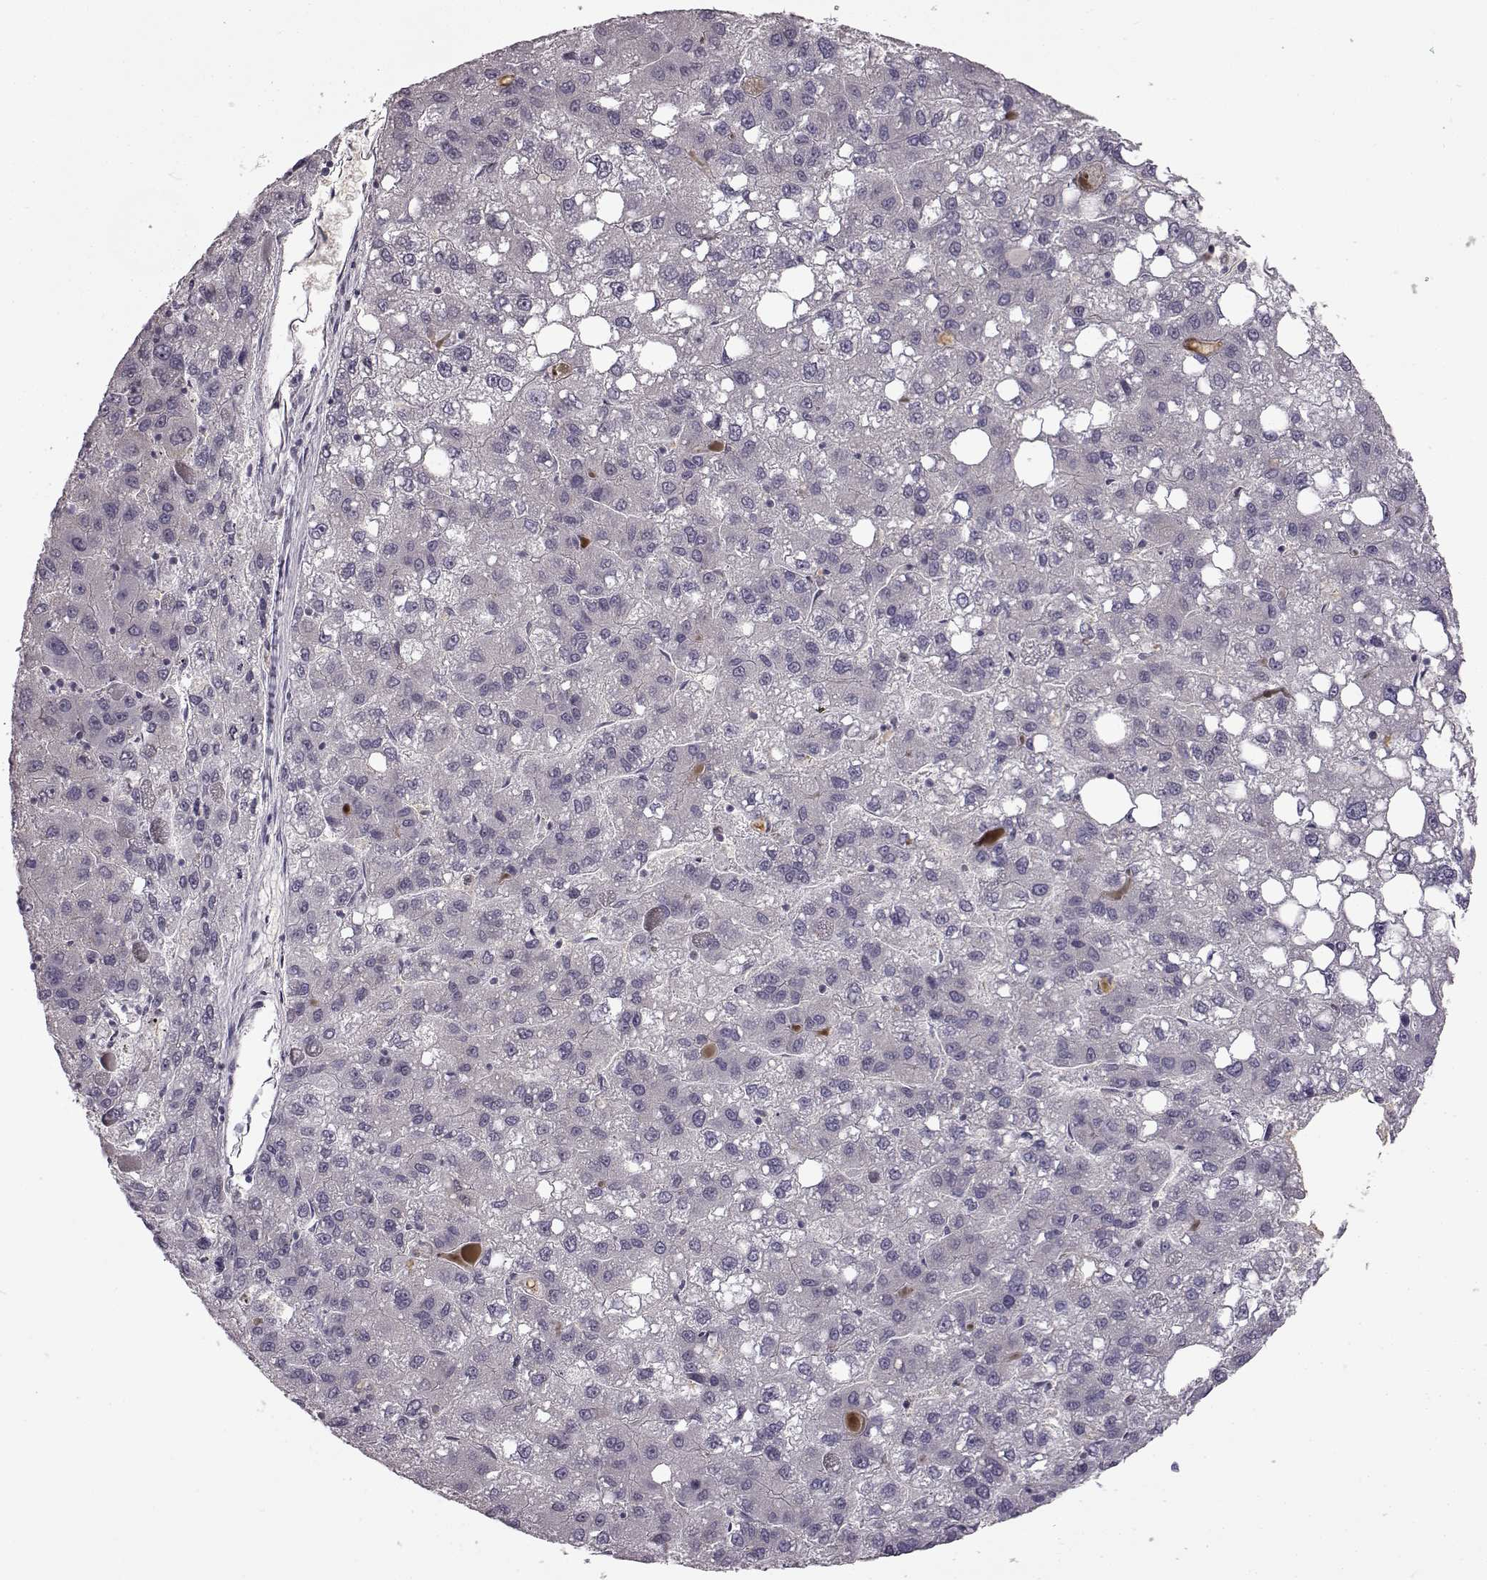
{"staining": {"intensity": "negative", "quantity": "none", "location": "none"}, "tissue": "liver cancer", "cell_type": "Tumor cells", "image_type": "cancer", "snomed": [{"axis": "morphology", "description": "Carcinoma, Hepatocellular, NOS"}, {"axis": "topography", "description": "Liver"}], "caption": "Immunohistochemical staining of liver hepatocellular carcinoma shows no significant expression in tumor cells. (DAB IHC with hematoxylin counter stain).", "gene": "B3GNT6", "patient": {"sex": "female", "age": 82}}